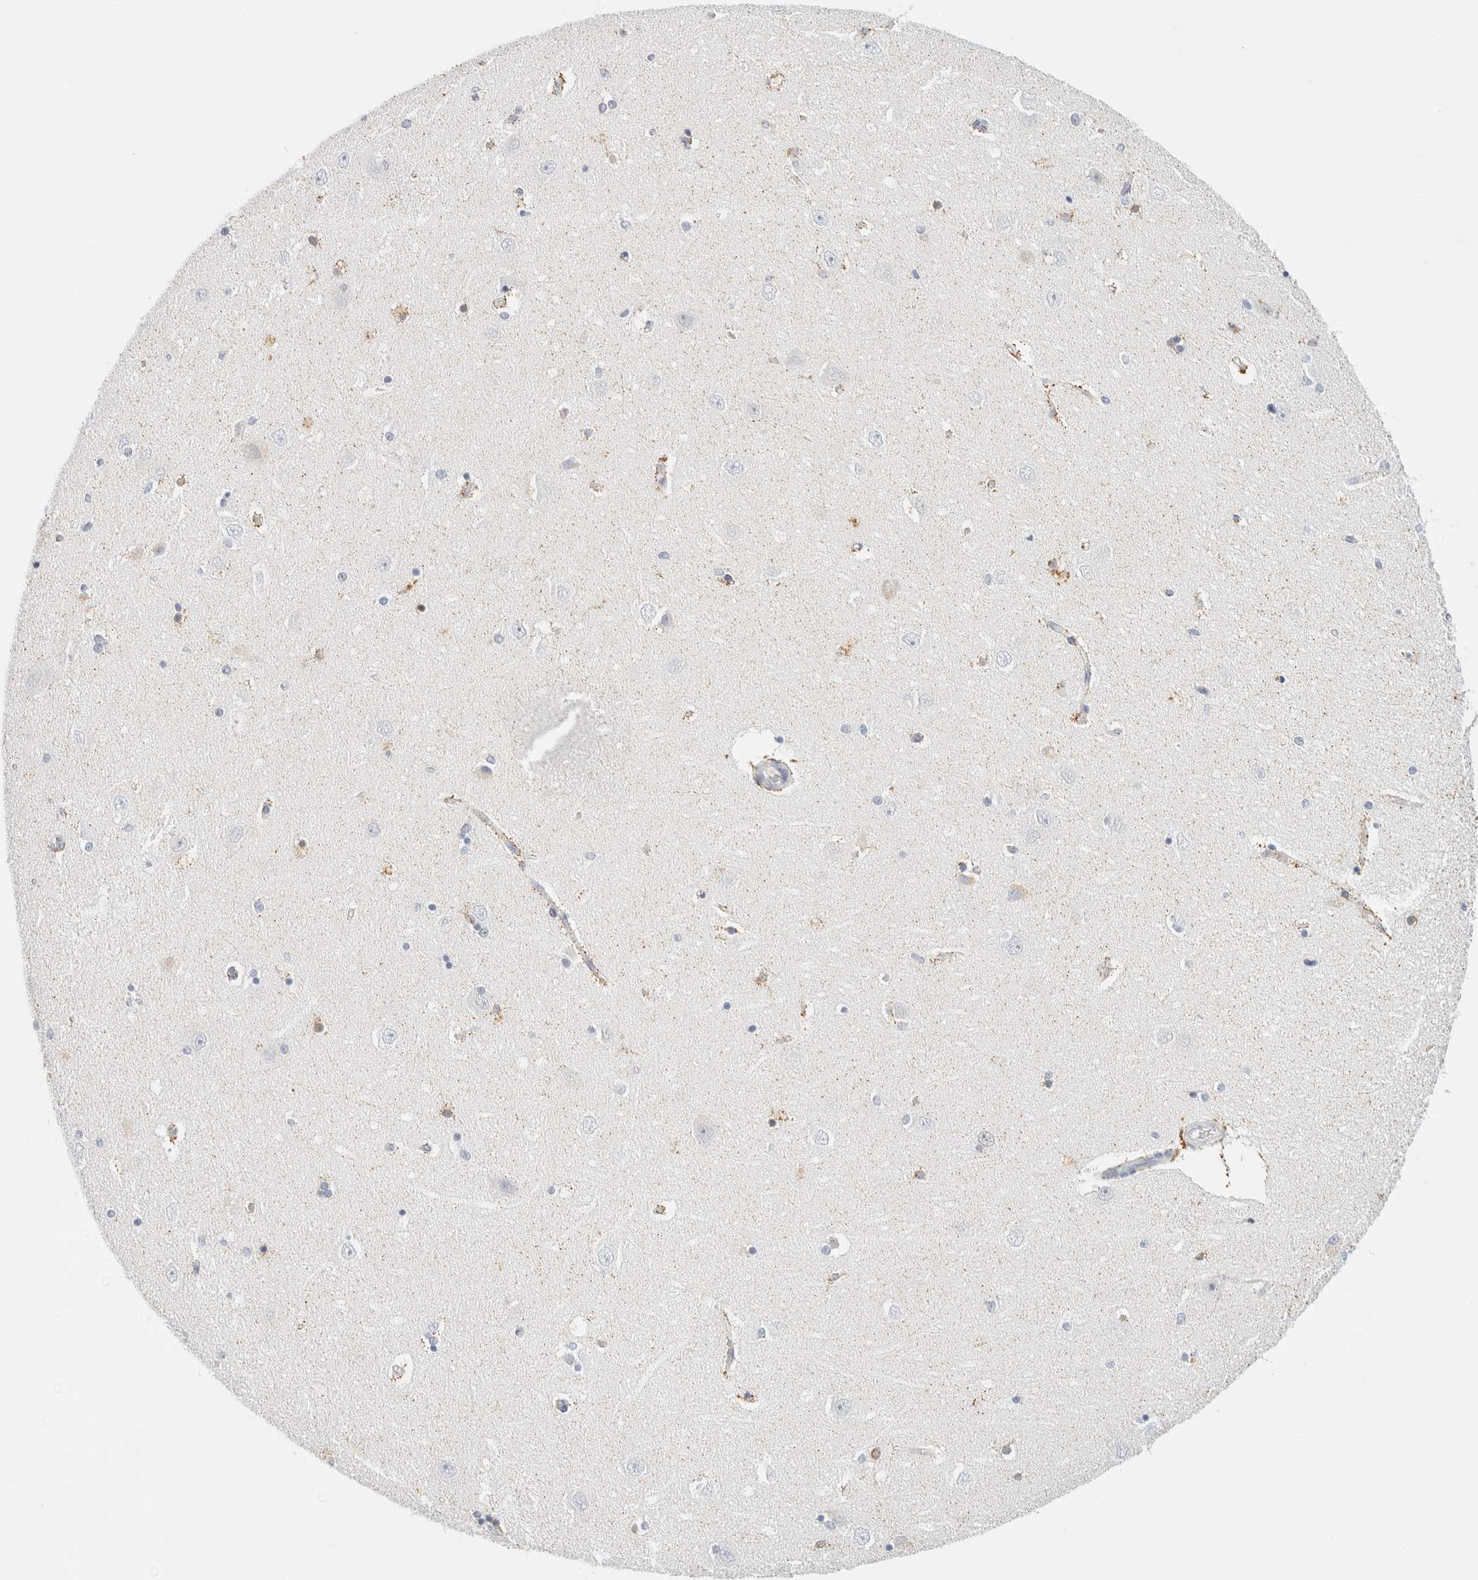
{"staining": {"intensity": "weak", "quantity": "<25%", "location": "cytoplasmic/membranous"}, "tissue": "hippocampus", "cell_type": "Glial cells", "image_type": "normal", "snomed": [{"axis": "morphology", "description": "Normal tissue, NOS"}, {"axis": "topography", "description": "Hippocampus"}], "caption": "A high-resolution histopathology image shows IHC staining of benign hippocampus, which demonstrates no significant expression in glial cells. The staining was performed using DAB to visualize the protein expression in brown, while the nuclei were stained in blue with hematoxylin (Magnification: 20x).", "gene": "KRT20", "patient": {"sex": "female", "age": 54}}